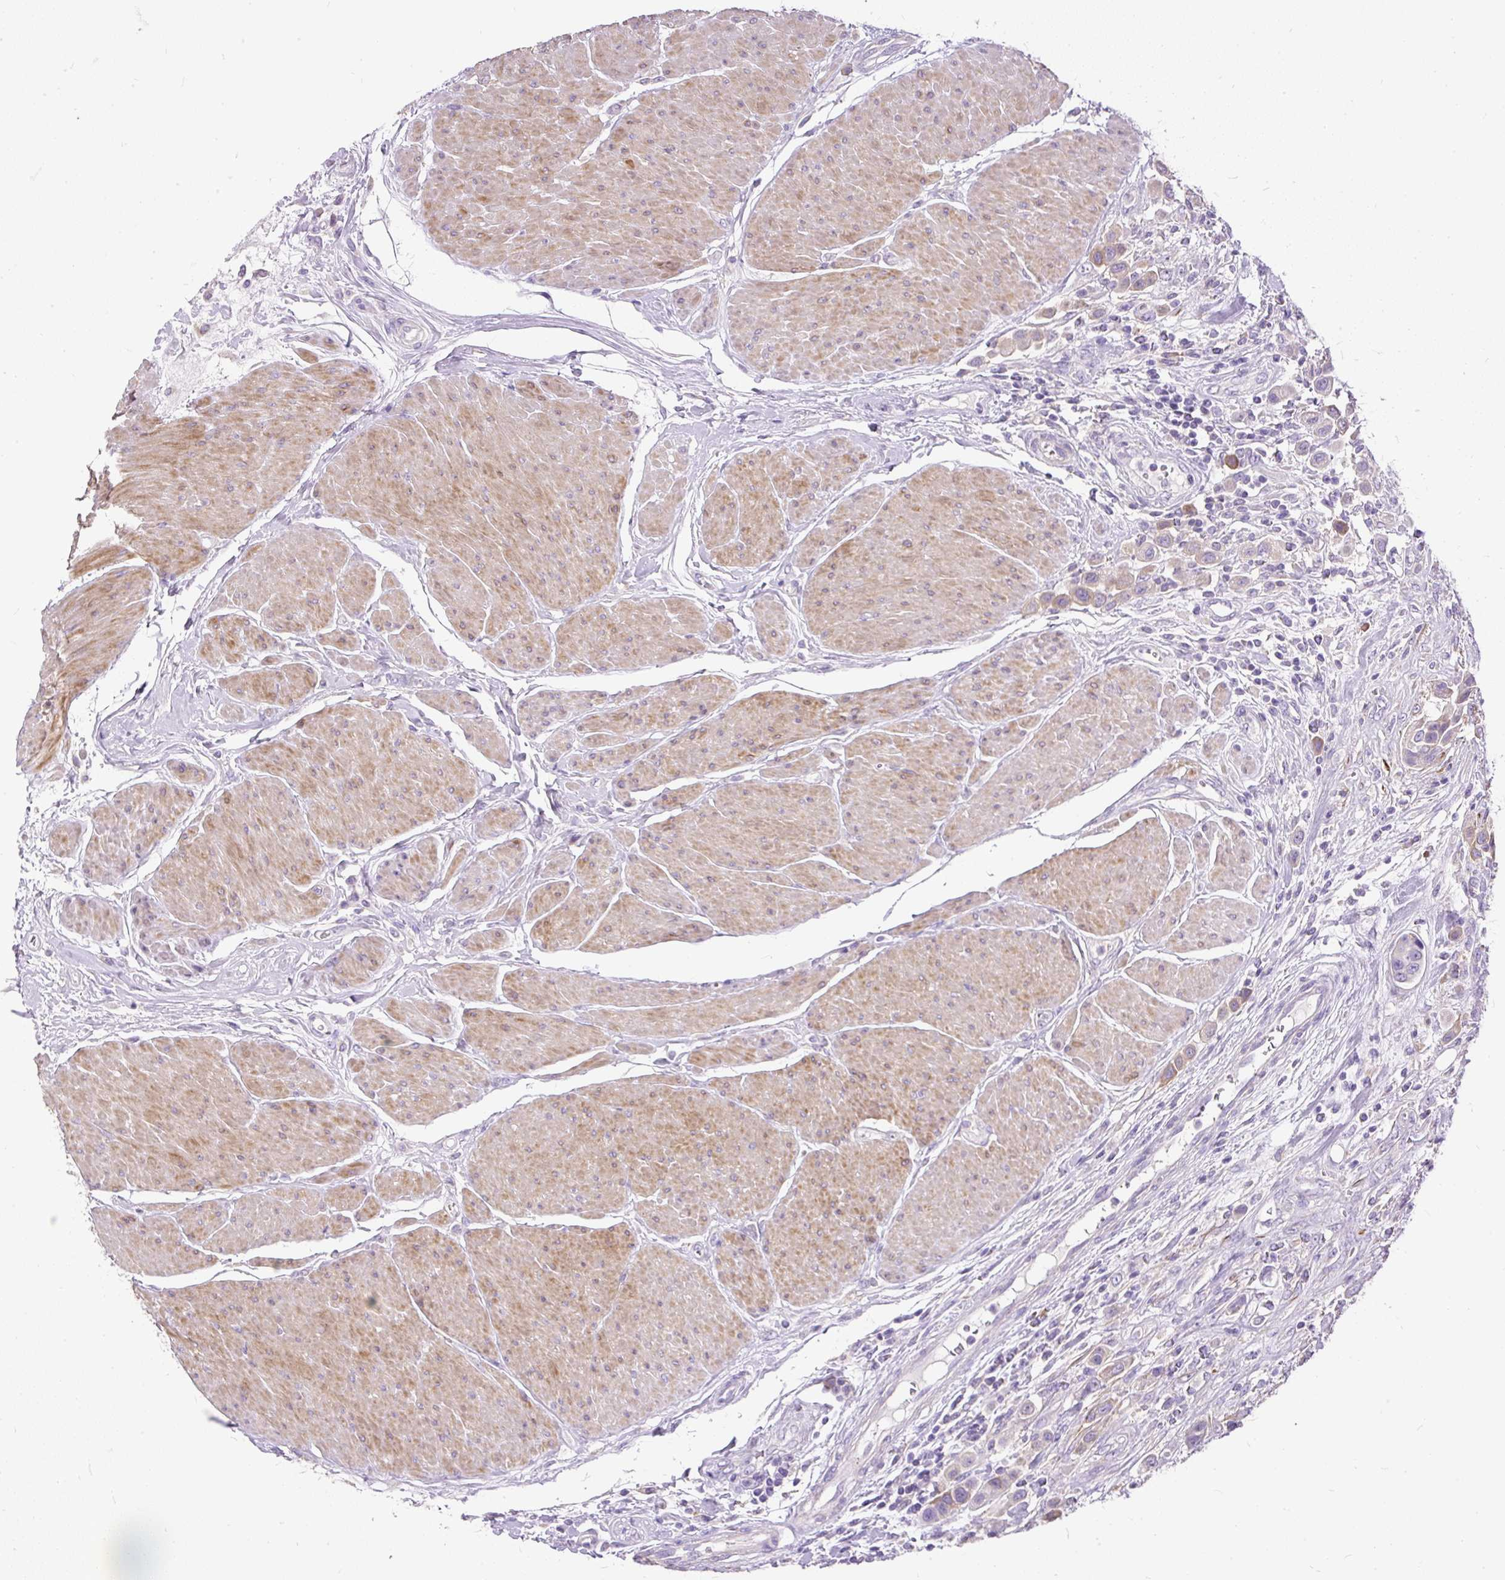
{"staining": {"intensity": "weak", "quantity": "<25%", "location": "cytoplasmic/membranous"}, "tissue": "urothelial cancer", "cell_type": "Tumor cells", "image_type": "cancer", "snomed": [{"axis": "morphology", "description": "Urothelial carcinoma, High grade"}, {"axis": "topography", "description": "Urinary bladder"}], "caption": "There is no significant positivity in tumor cells of urothelial cancer.", "gene": "GBX1", "patient": {"sex": "male", "age": 50}}